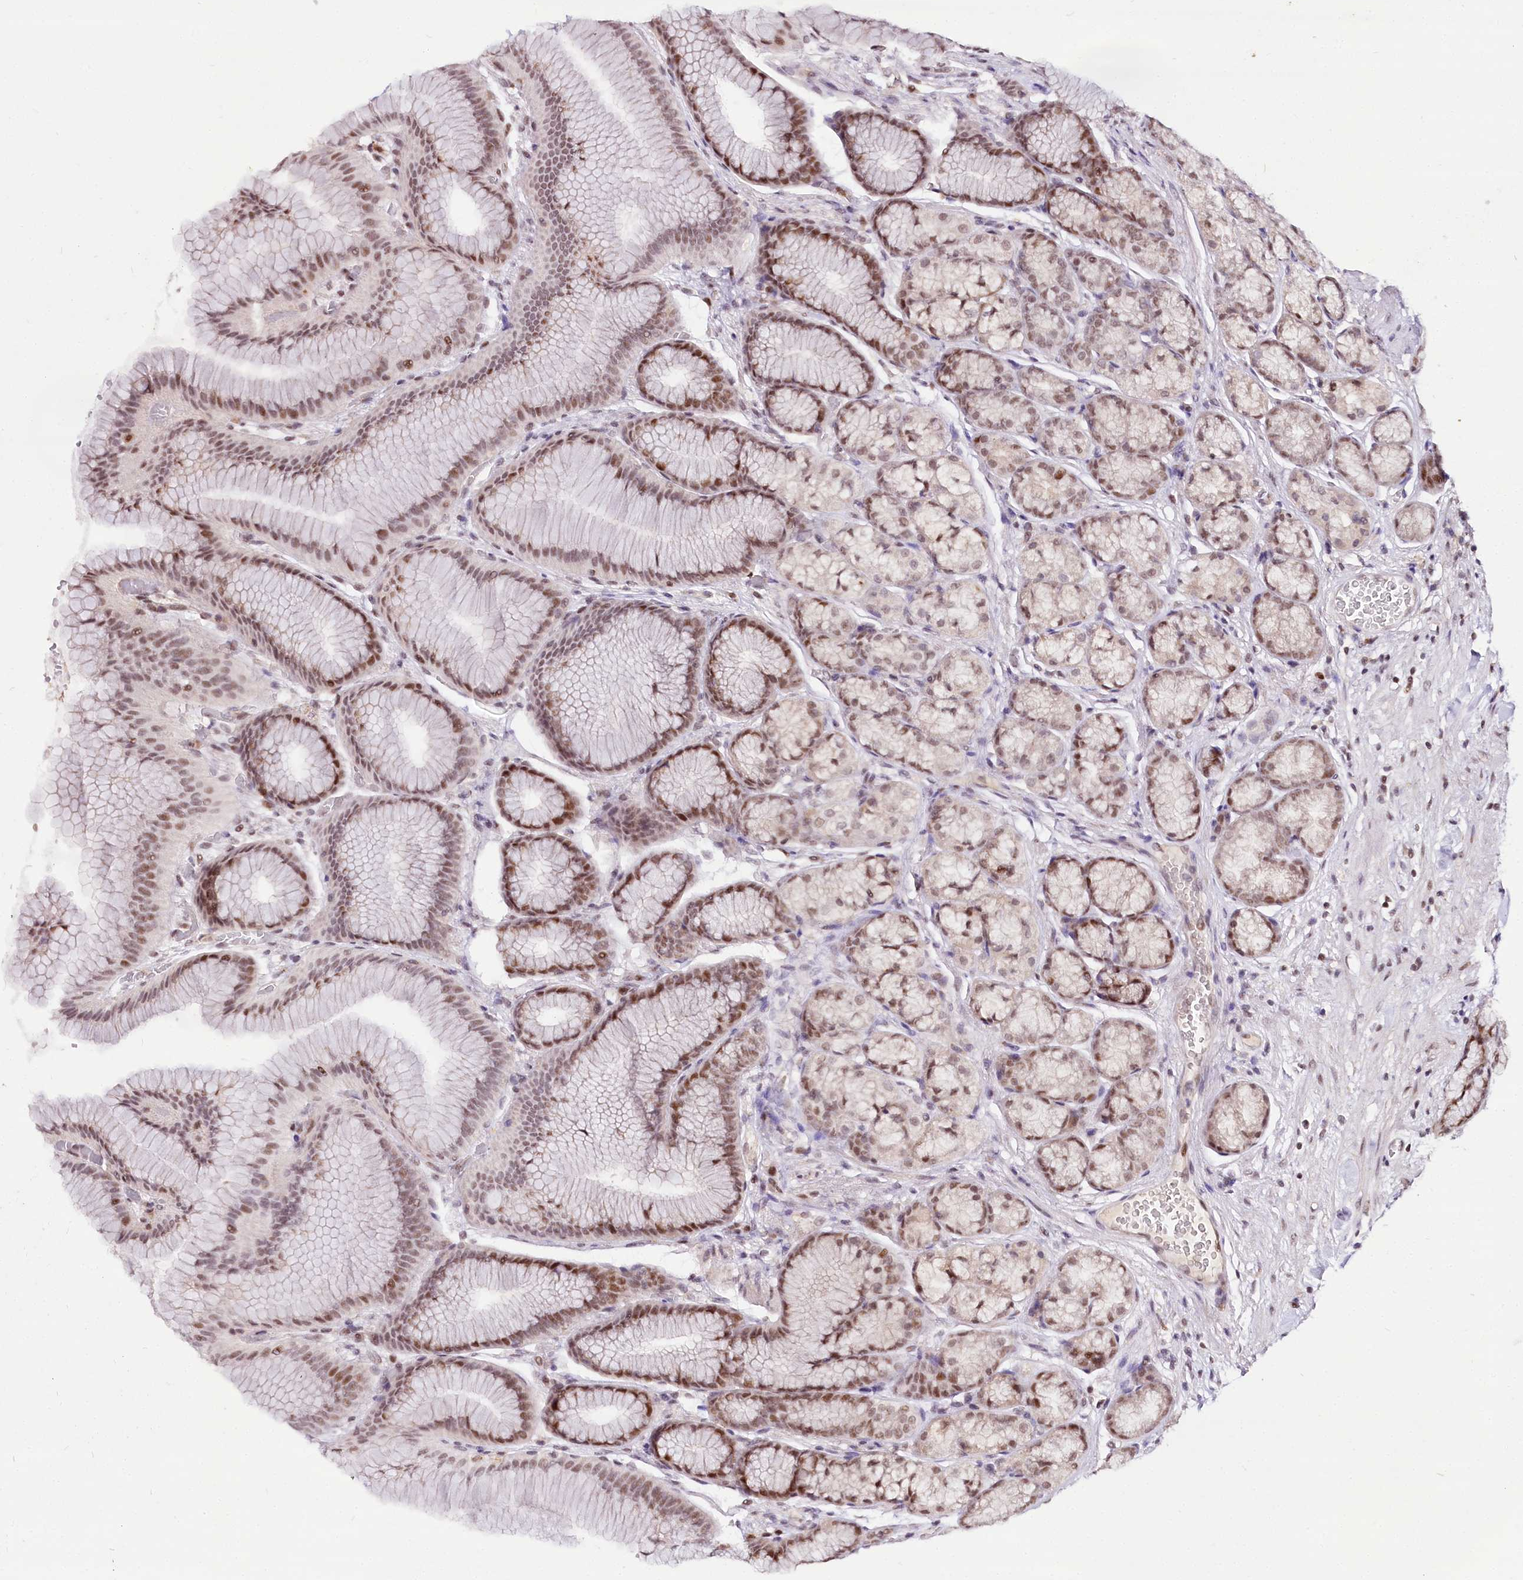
{"staining": {"intensity": "moderate", "quantity": ">75%", "location": "nuclear"}, "tissue": "stomach", "cell_type": "Glandular cells", "image_type": "normal", "snomed": [{"axis": "morphology", "description": "Normal tissue, NOS"}, {"axis": "morphology", "description": "Adenocarcinoma, NOS"}, {"axis": "morphology", "description": "Adenocarcinoma, High grade"}, {"axis": "topography", "description": "Stomach, upper"}, {"axis": "topography", "description": "Stomach"}], "caption": "Brown immunohistochemical staining in normal stomach exhibits moderate nuclear expression in about >75% of glandular cells. Ihc stains the protein in brown and the nuclei are stained blue.", "gene": "POLA2", "patient": {"sex": "female", "age": 65}}